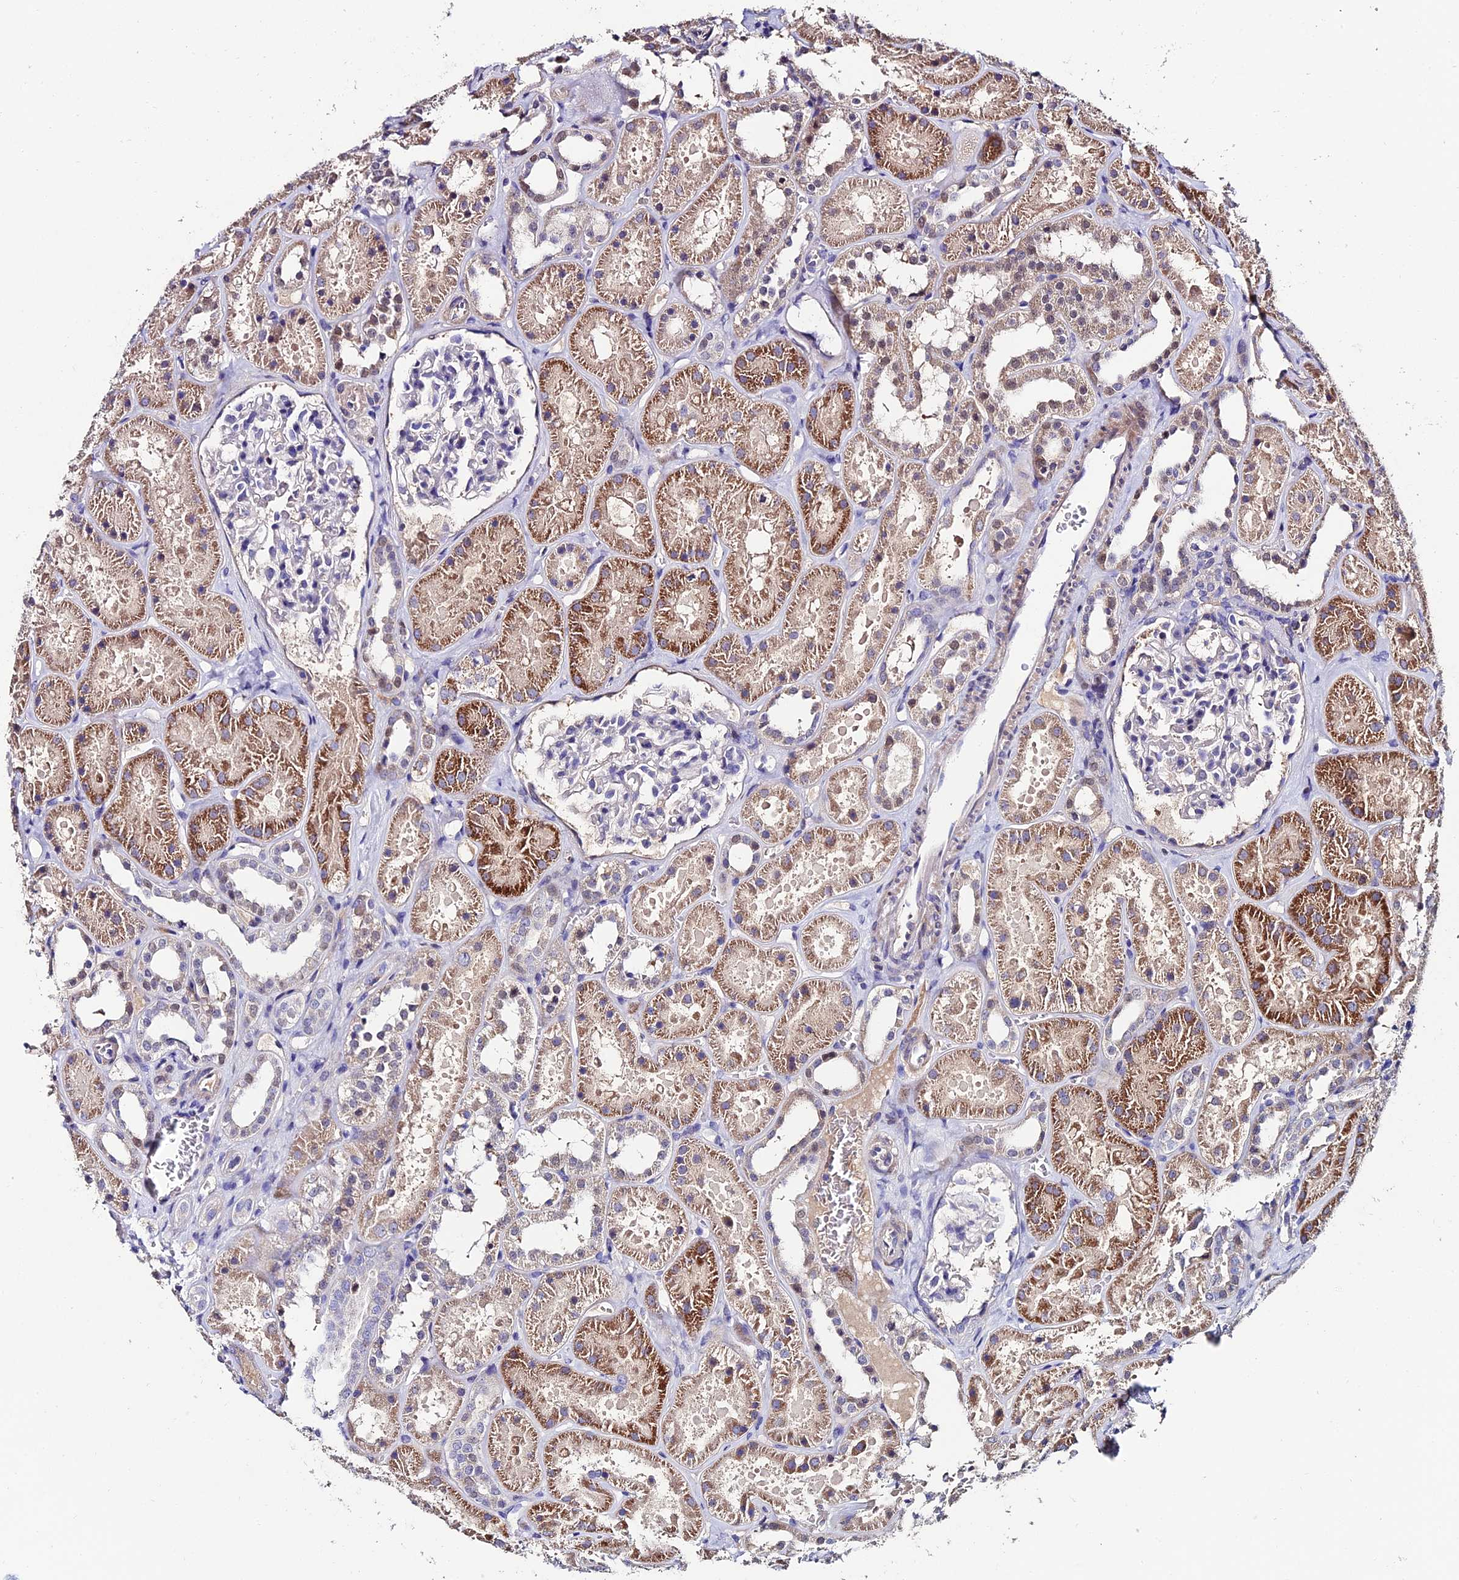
{"staining": {"intensity": "weak", "quantity": "<25%", "location": "cytoplasmic/membranous"}, "tissue": "kidney", "cell_type": "Cells in glomeruli", "image_type": "normal", "snomed": [{"axis": "morphology", "description": "Normal tissue, NOS"}, {"axis": "topography", "description": "Kidney"}], "caption": "Immunohistochemical staining of benign human kidney shows no significant positivity in cells in glomeruli. The staining is performed using DAB (3,3'-diaminobenzidine) brown chromogen with nuclei counter-stained in using hematoxylin.", "gene": "ESRRG", "patient": {"sex": "female", "age": 41}}